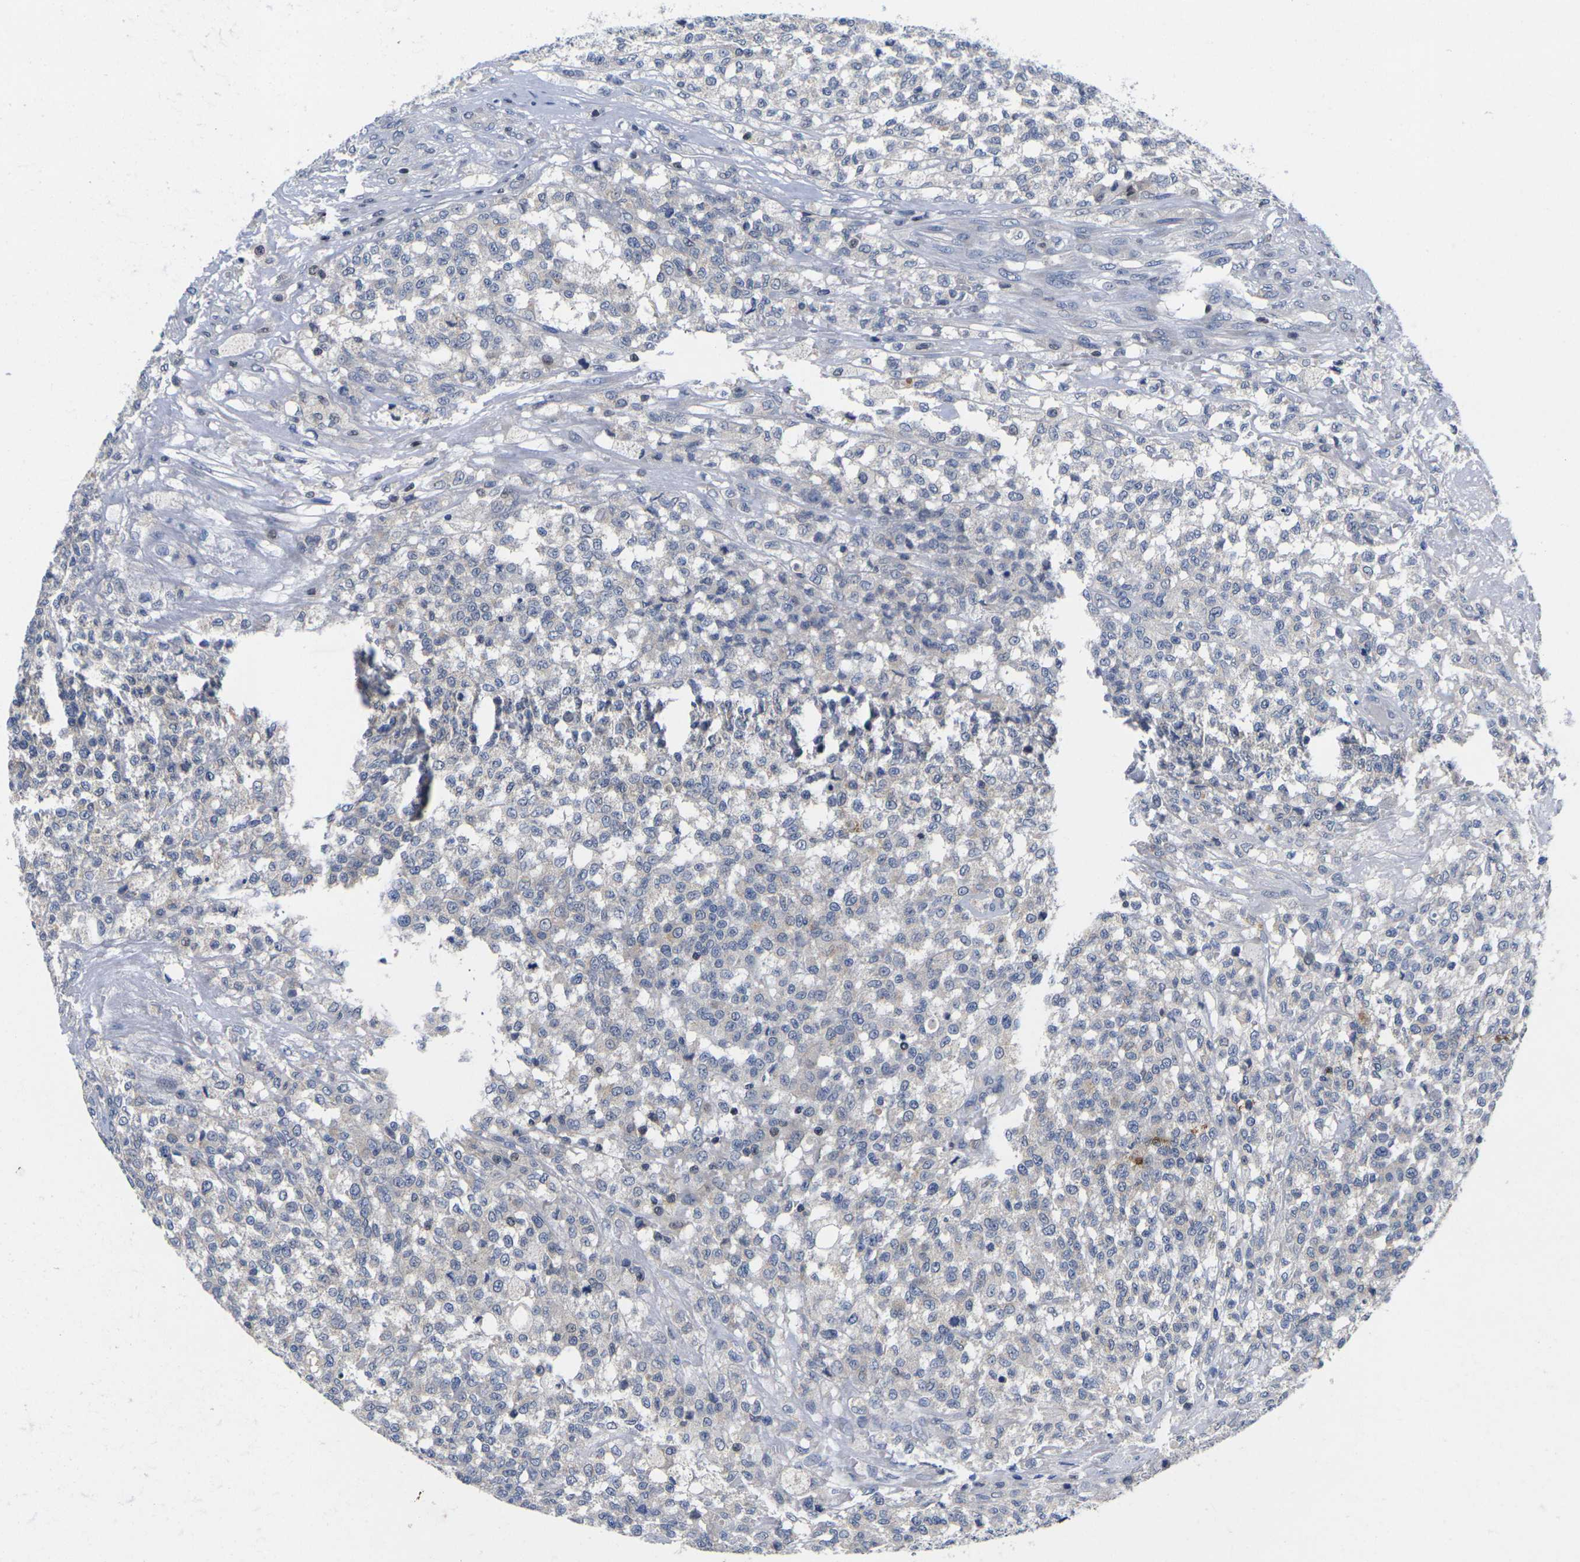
{"staining": {"intensity": "negative", "quantity": "none", "location": "none"}, "tissue": "testis cancer", "cell_type": "Tumor cells", "image_type": "cancer", "snomed": [{"axis": "morphology", "description": "Seminoma, NOS"}, {"axis": "topography", "description": "Testis"}], "caption": "This is a histopathology image of immunohistochemistry (IHC) staining of testis cancer, which shows no positivity in tumor cells.", "gene": "IKZF1", "patient": {"sex": "male", "age": 59}}